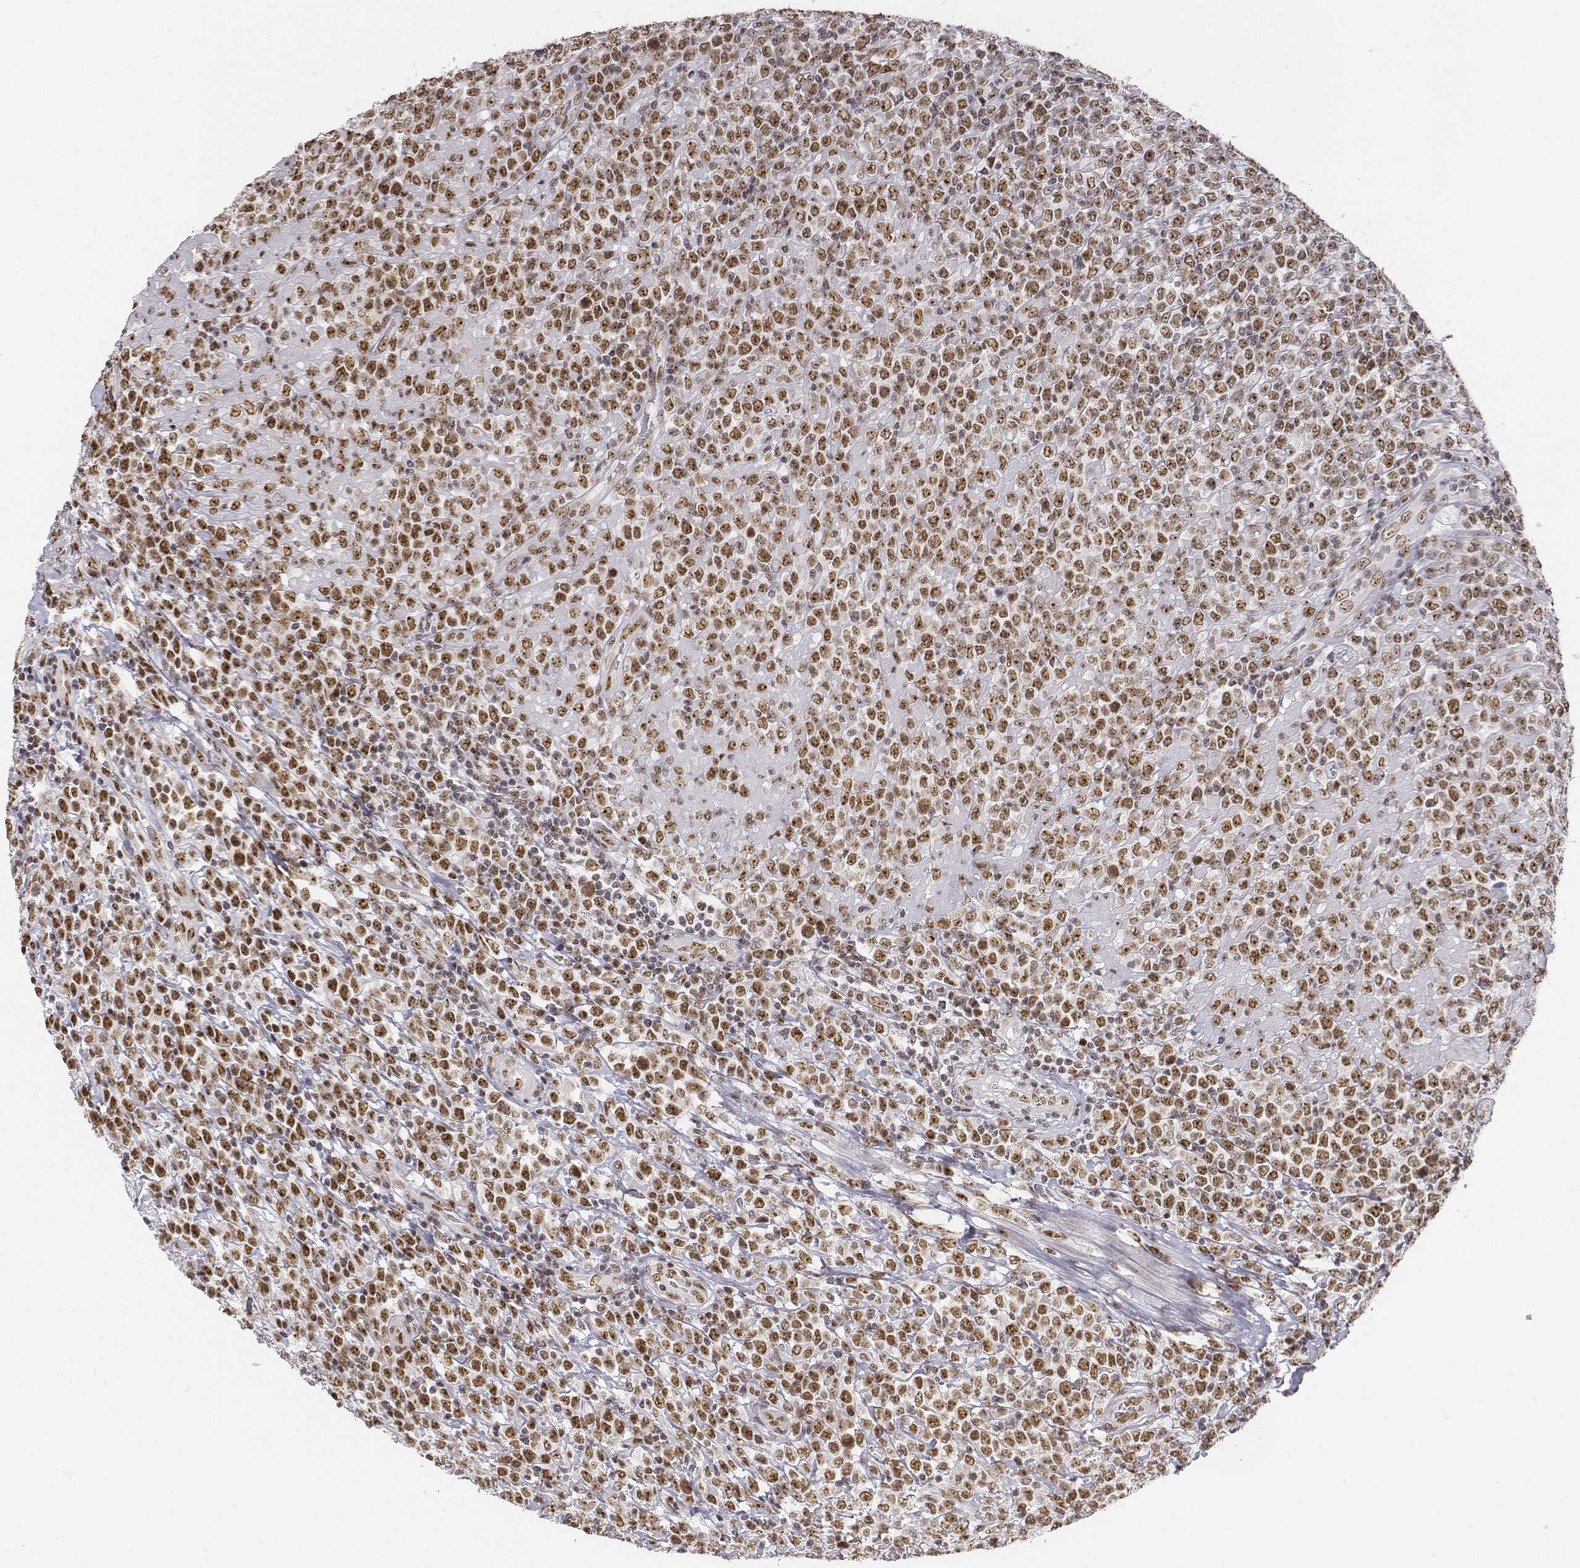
{"staining": {"intensity": "moderate", "quantity": ">75%", "location": "nuclear"}, "tissue": "lymphoma", "cell_type": "Tumor cells", "image_type": "cancer", "snomed": [{"axis": "morphology", "description": "Malignant lymphoma, non-Hodgkin's type, High grade"}, {"axis": "topography", "description": "Soft tissue"}], "caption": "Lymphoma was stained to show a protein in brown. There is medium levels of moderate nuclear positivity in approximately >75% of tumor cells. (brown staining indicates protein expression, while blue staining denotes nuclei).", "gene": "PHF6", "patient": {"sex": "female", "age": 56}}